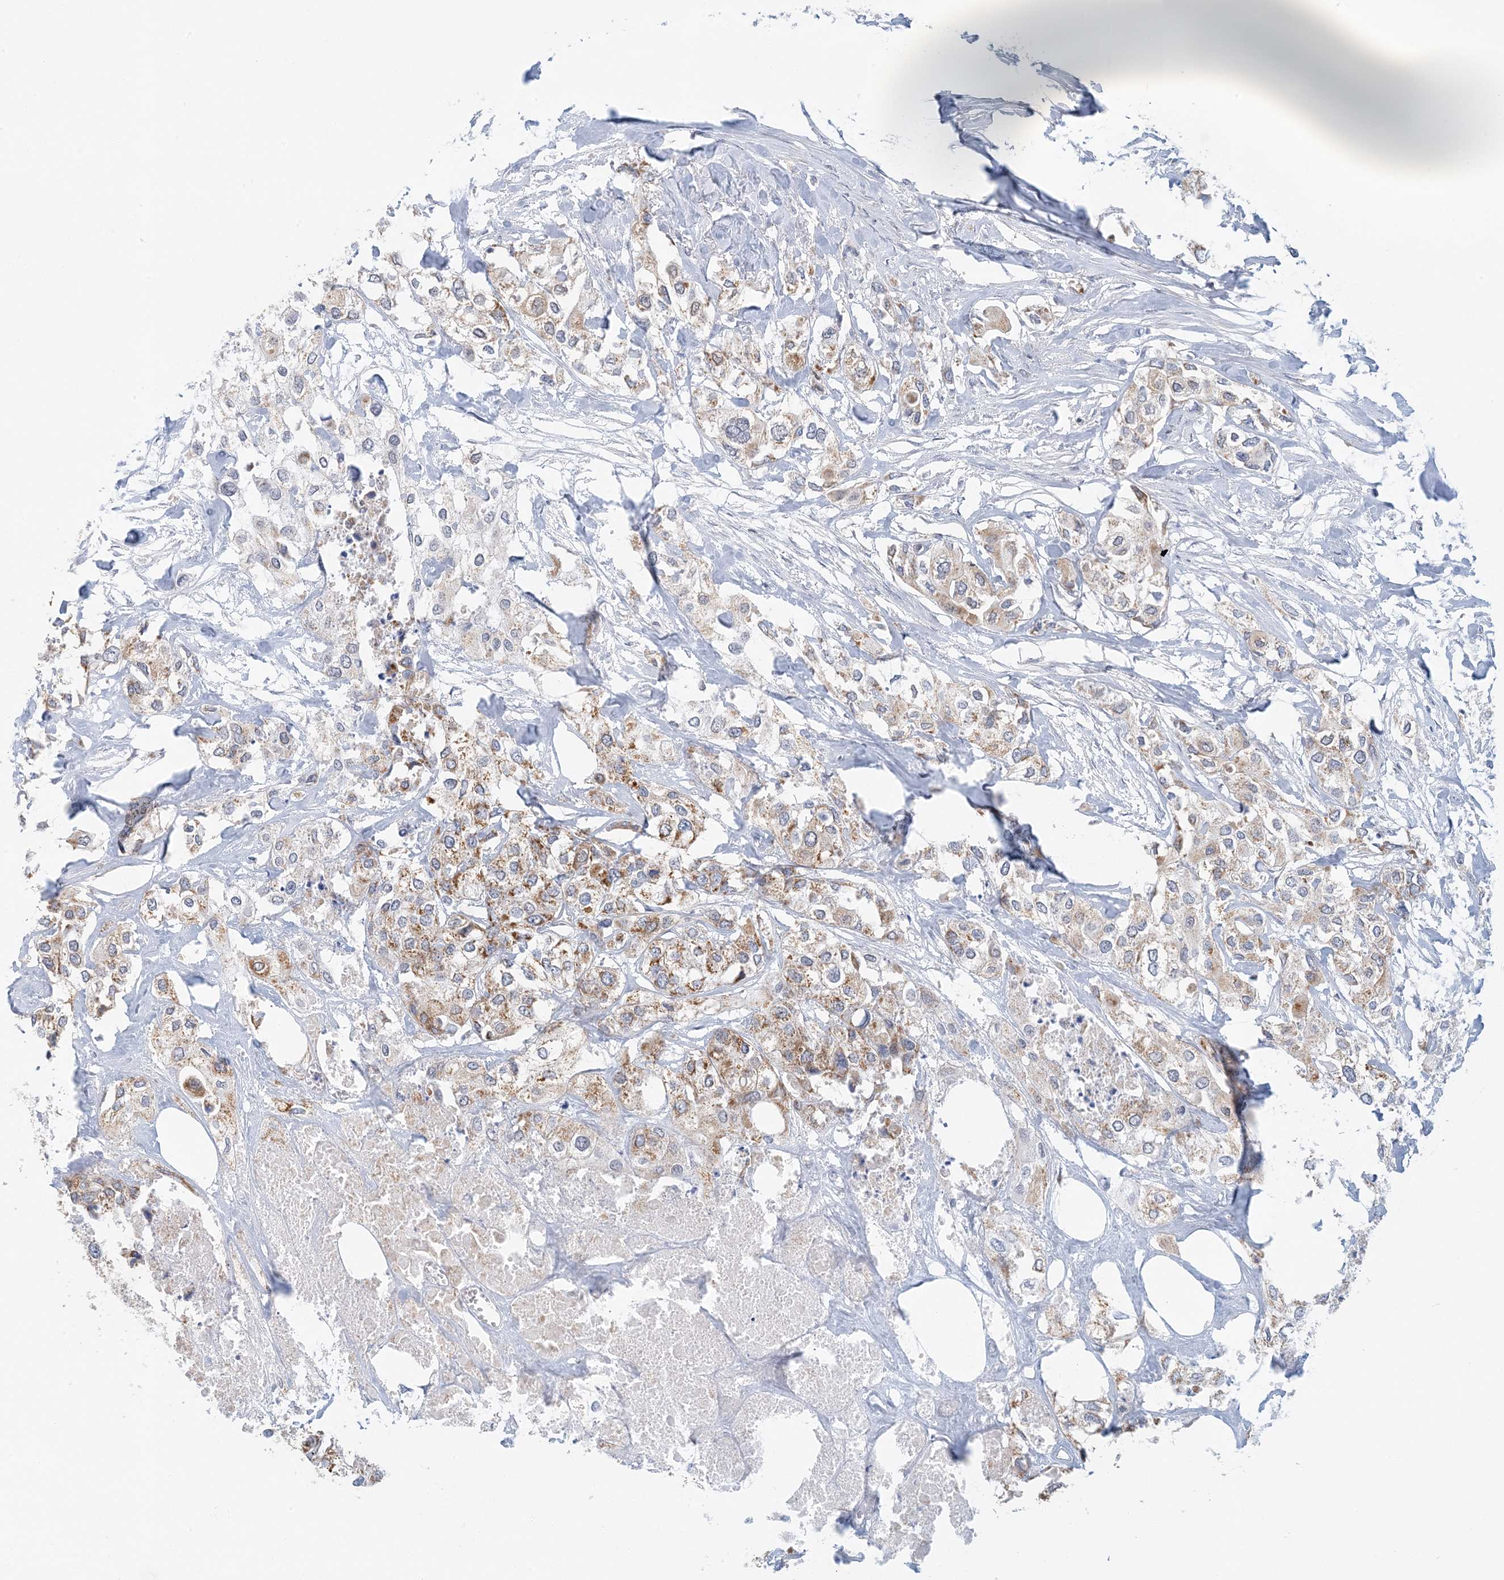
{"staining": {"intensity": "moderate", "quantity": ">75%", "location": "cytoplasmic/membranous"}, "tissue": "urothelial cancer", "cell_type": "Tumor cells", "image_type": "cancer", "snomed": [{"axis": "morphology", "description": "Urothelial carcinoma, High grade"}, {"axis": "topography", "description": "Urinary bladder"}], "caption": "An immunohistochemistry photomicrograph of neoplastic tissue is shown. Protein staining in brown highlights moderate cytoplasmic/membranous positivity in urothelial cancer within tumor cells.", "gene": "BDH1", "patient": {"sex": "male", "age": 64}}